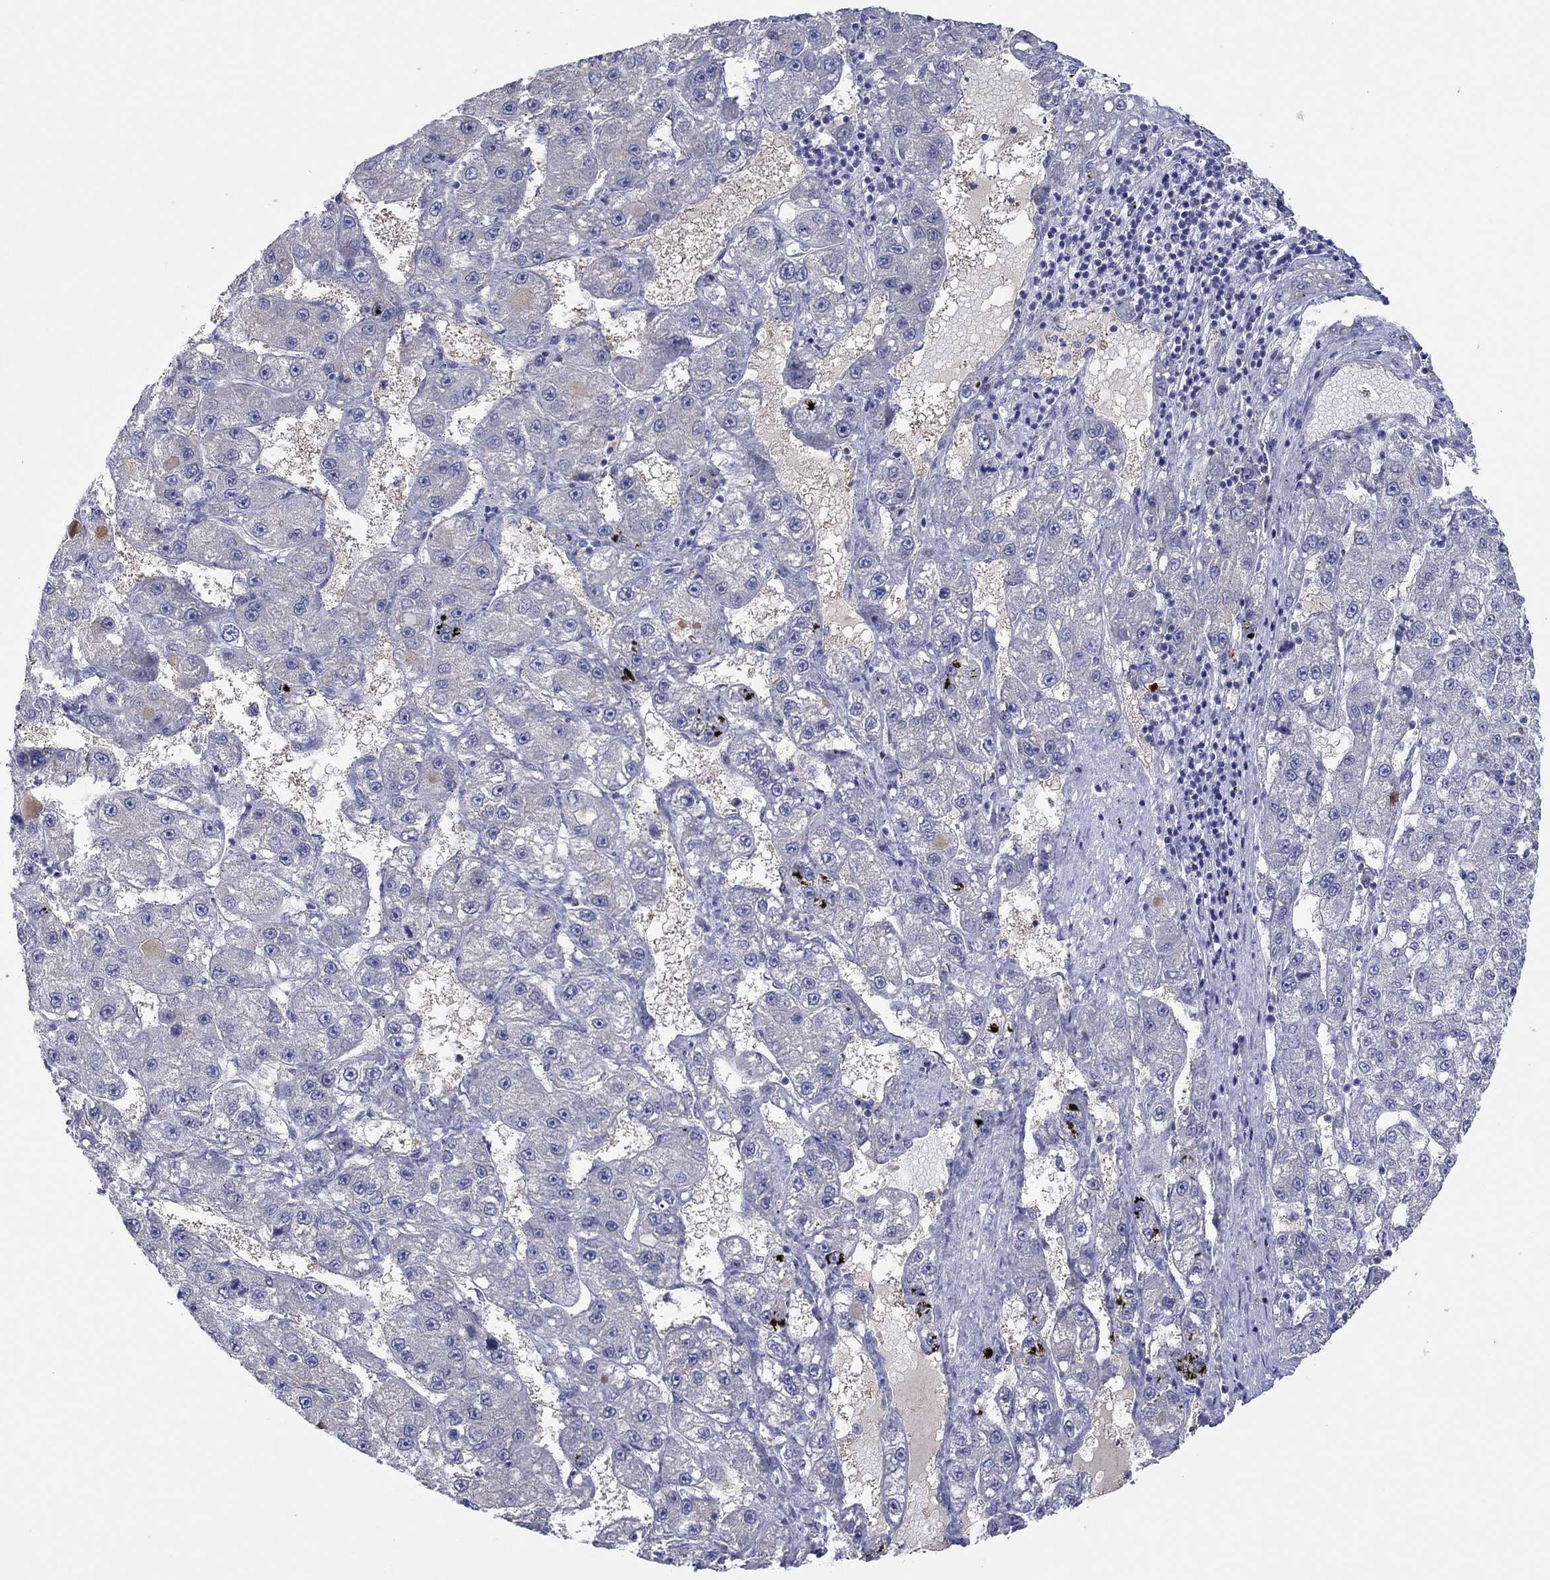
{"staining": {"intensity": "negative", "quantity": "none", "location": "none"}, "tissue": "liver cancer", "cell_type": "Tumor cells", "image_type": "cancer", "snomed": [{"axis": "morphology", "description": "Carcinoma, Hepatocellular, NOS"}, {"axis": "topography", "description": "Liver"}], "caption": "Immunohistochemical staining of human liver hepatocellular carcinoma displays no significant staining in tumor cells.", "gene": "PLCL2", "patient": {"sex": "female", "age": 65}}